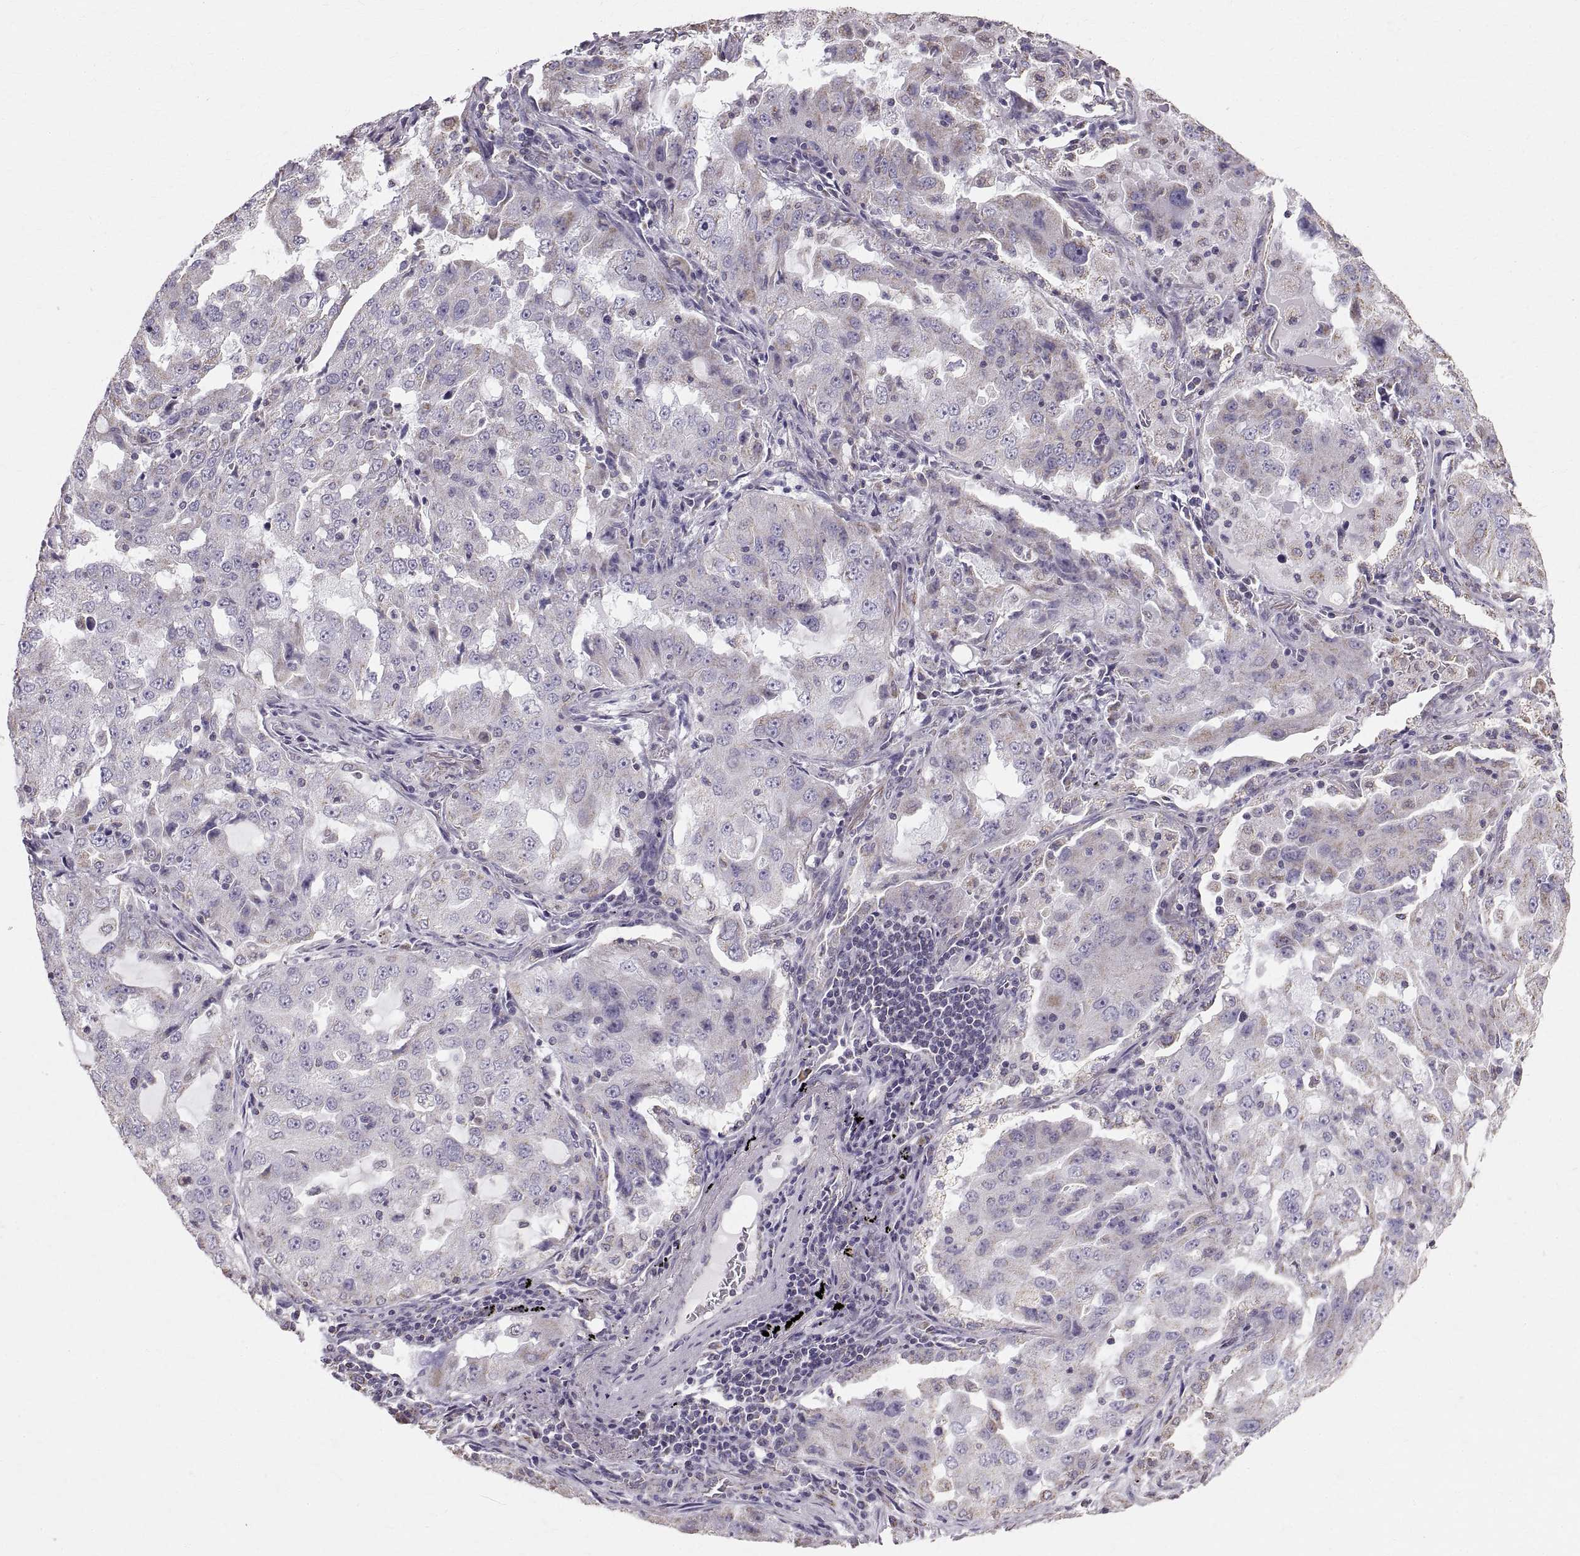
{"staining": {"intensity": "weak", "quantity": "<25%", "location": "cytoplasmic/membranous"}, "tissue": "lung cancer", "cell_type": "Tumor cells", "image_type": "cancer", "snomed": [{"axis": "morphology", "description": "Adenocarcinoma, NOS"}, {"axis": "topography", "description": "Lung"}], "caption": "The micrograph displays no significant expression in tumor cells of lung cancer (adenocarcinoma). (DAB (3,3'-diaminobenzidine) immunohistochemistry, high magnification).", "gene": "STMND1", "patient": {"sex": "female", "age": 61}}